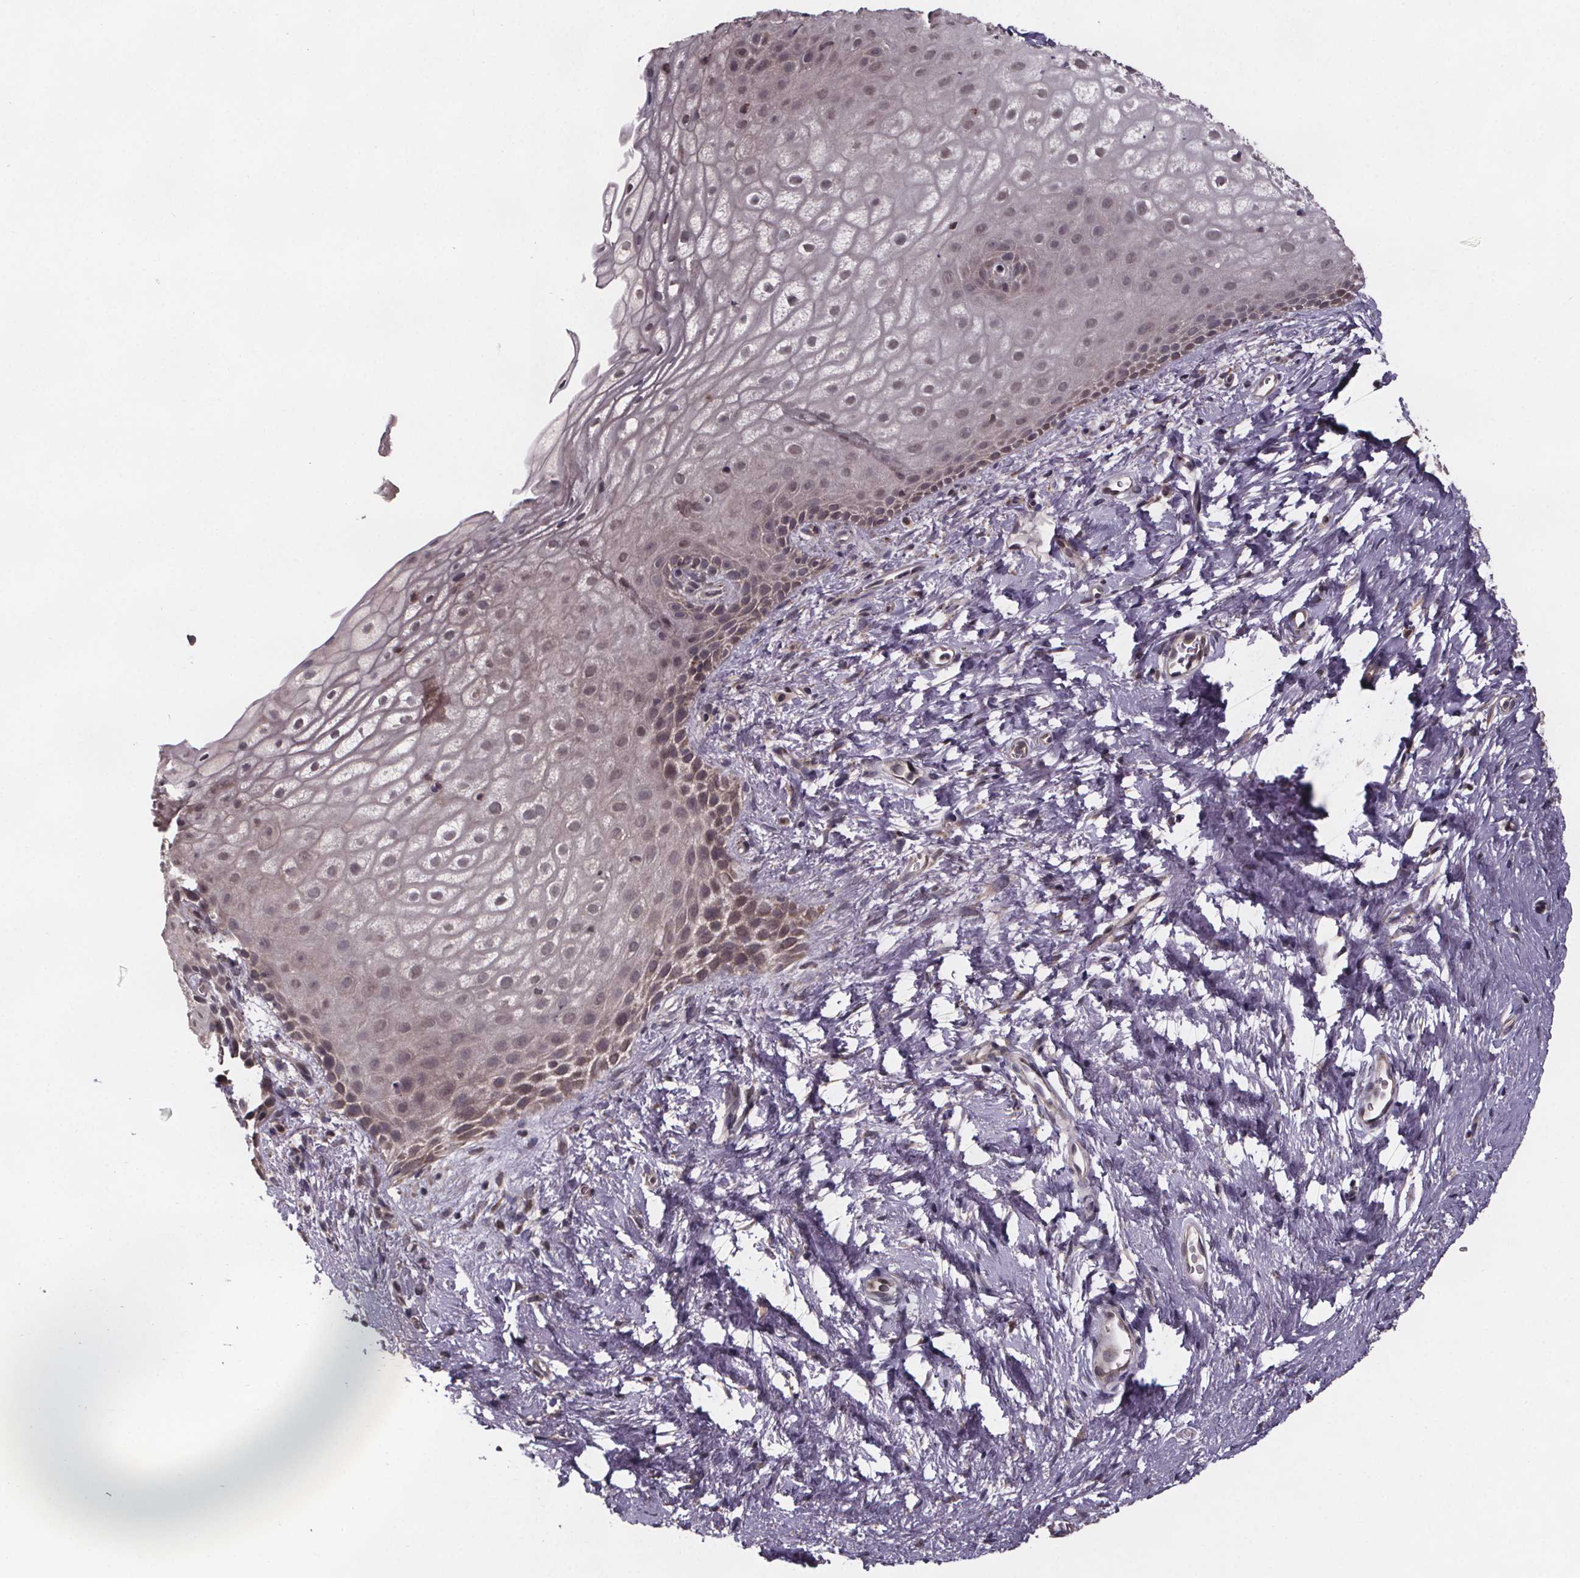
{"staining": {"intensity": "moderate", "quantity": "<25%", "location": "cytoplasmic/membranous"}, "tissue": "skin", "cell_type": "Epidermal cells", "image_type": "normal", "snomed": [{"axis": "morphology", "description": "Normal tissue, NOS"}, {"axis": "topography", "description": "Anal"}], "caption": "A brown stain highlights moderate cytoplasmic/membranous expression of a protein in epidermal cells of unremarkable skin.", "gene": "SAT1", "patient": {"sex": "female", "age": 46}}